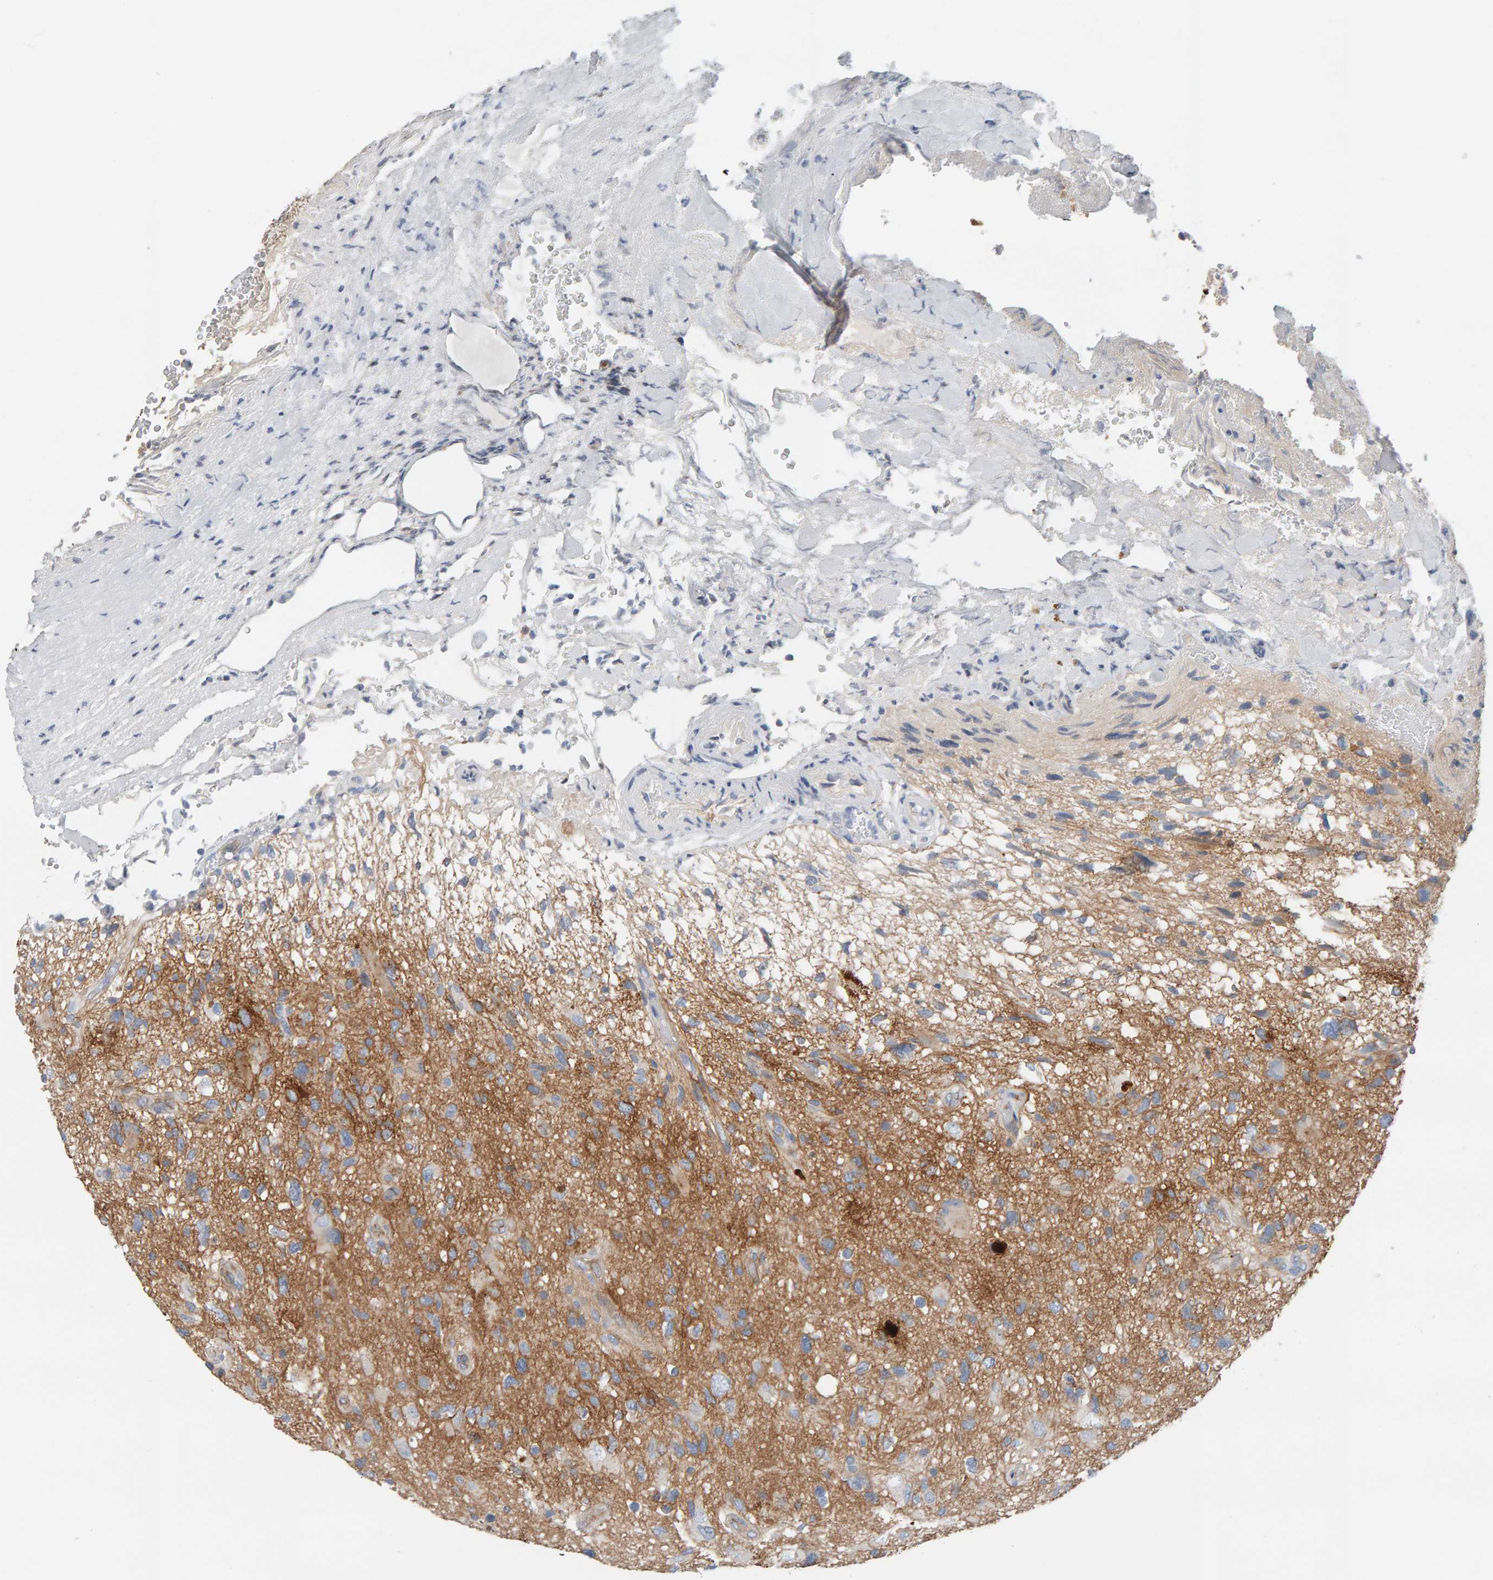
{"staining": {"intensity": "moderate", "quantity": "25%-75%", "location": "cytoplasmic/membranous"}, "tissue": "glioma", "cell_type": "Tumor cells", "image_type": "cancer", "snomed": [{"axis": "morphology", "description": "Glioma, malignant, High grade"}, {"axis": "topography", "description": "Brain"}], "caption": "This image shows immunohistochemistry staining of human malignant high-grade glioma, with medium moderate cytoplasmic/membranous expression in approximately 25%-75% of tumor cells.", "gene": "FYN", "patient": {"sex": "male", "age": 33}}